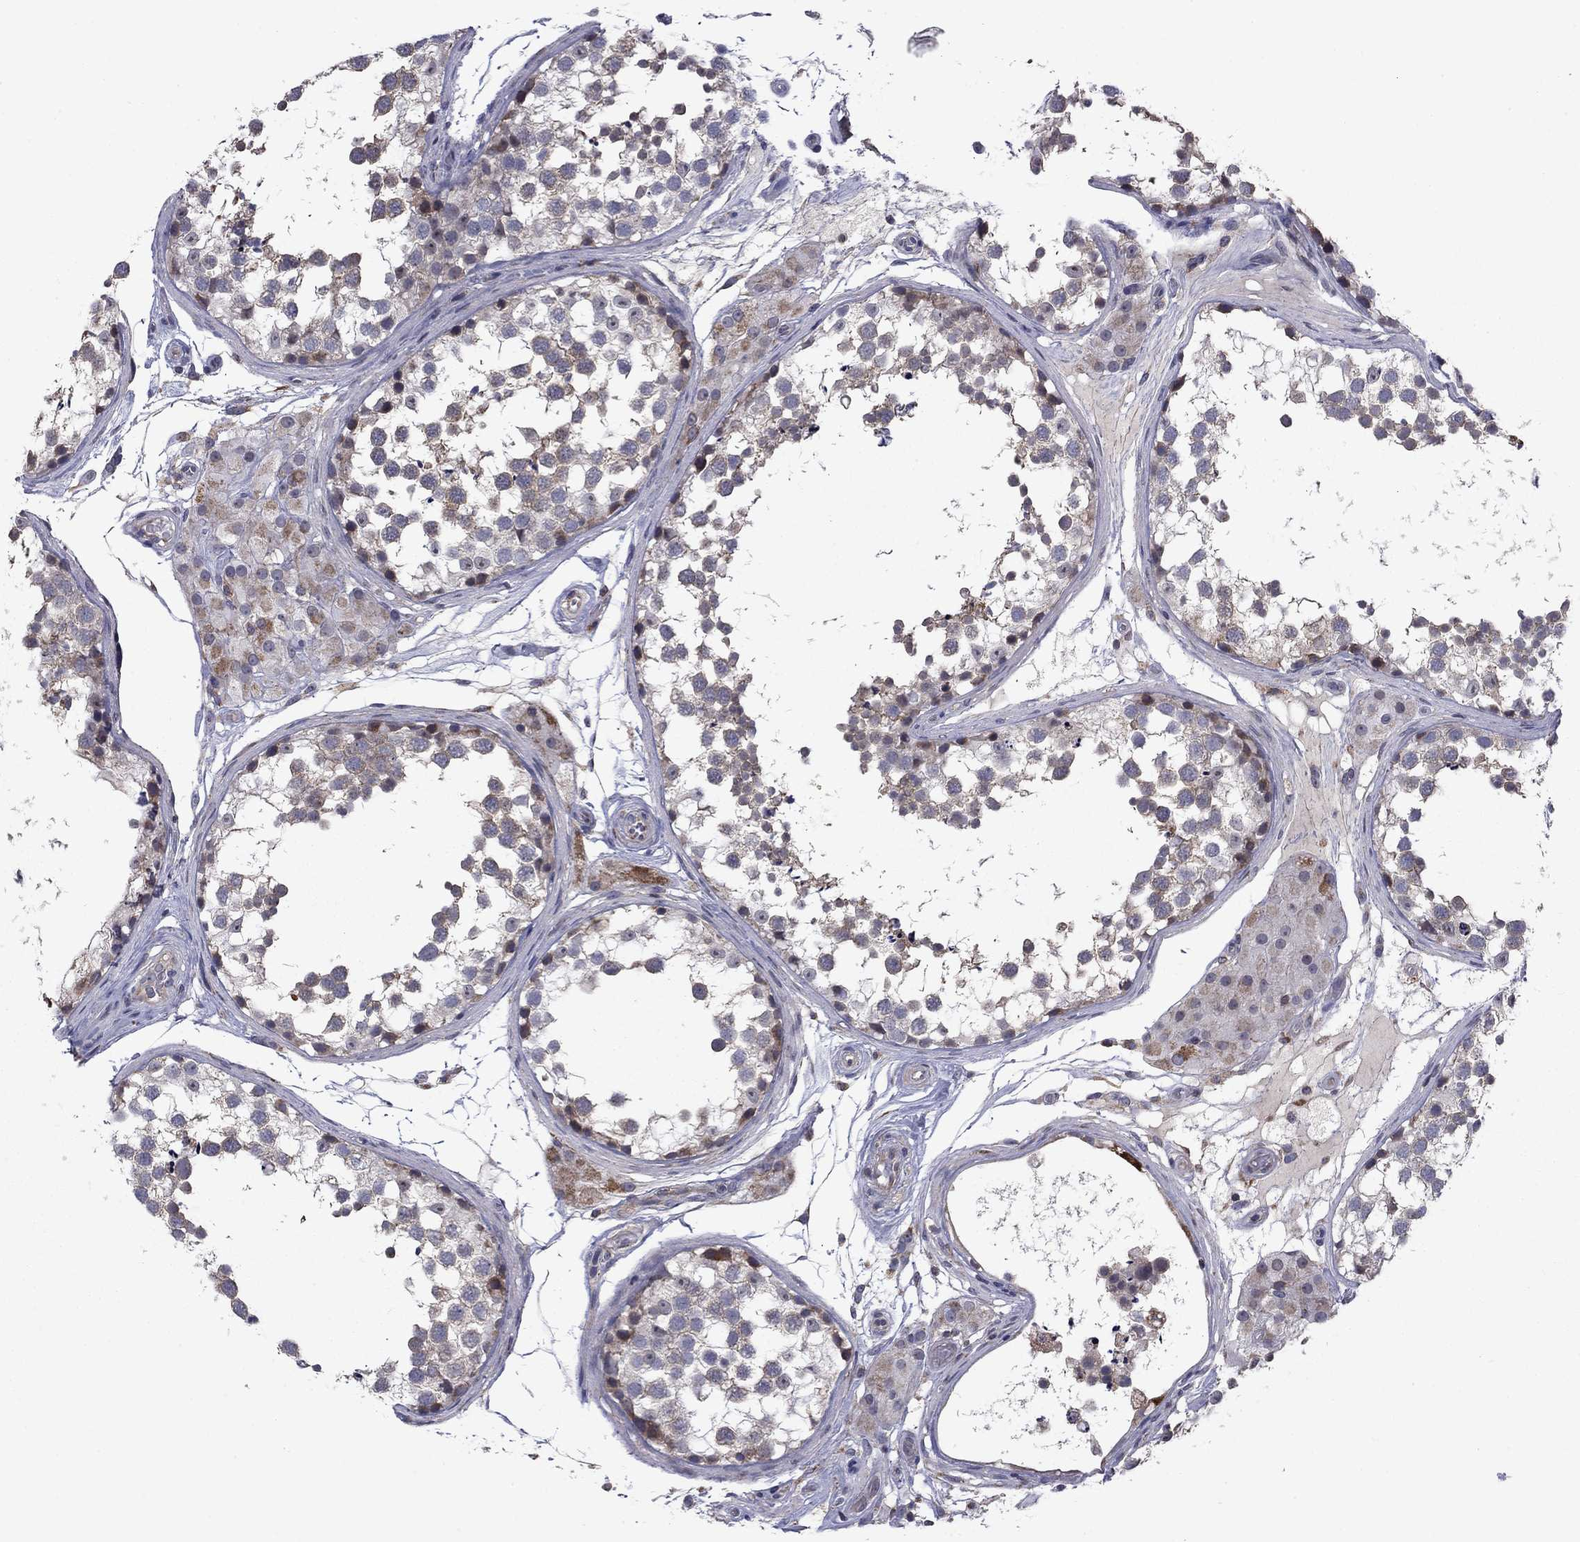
{"staining": {"intensity": "moderate", "quantity": "<25%", "location": "cytoplasmic/membranous"}, "tissue": "testis", "cell_type": "Cells in seminiferous ducts", "image_type": "normal", "snomed": [{"axis": "morphology", "description": "Normal tissue, NOS"}, {"axis": "morphology", "description": "Seminoma, NOS"}, {"axis": "topography", "description": "Testis"}], "caption": "A histopathology image of testis stained for a protein reveals moderate cytoplasmic/membranous brown staining in cells in seminiferous ducts. (Brightfield microscopy of DAB IHC at high magnification).", "gene": "DOP1B", "patient": {"sex": "male", "age": 65}}